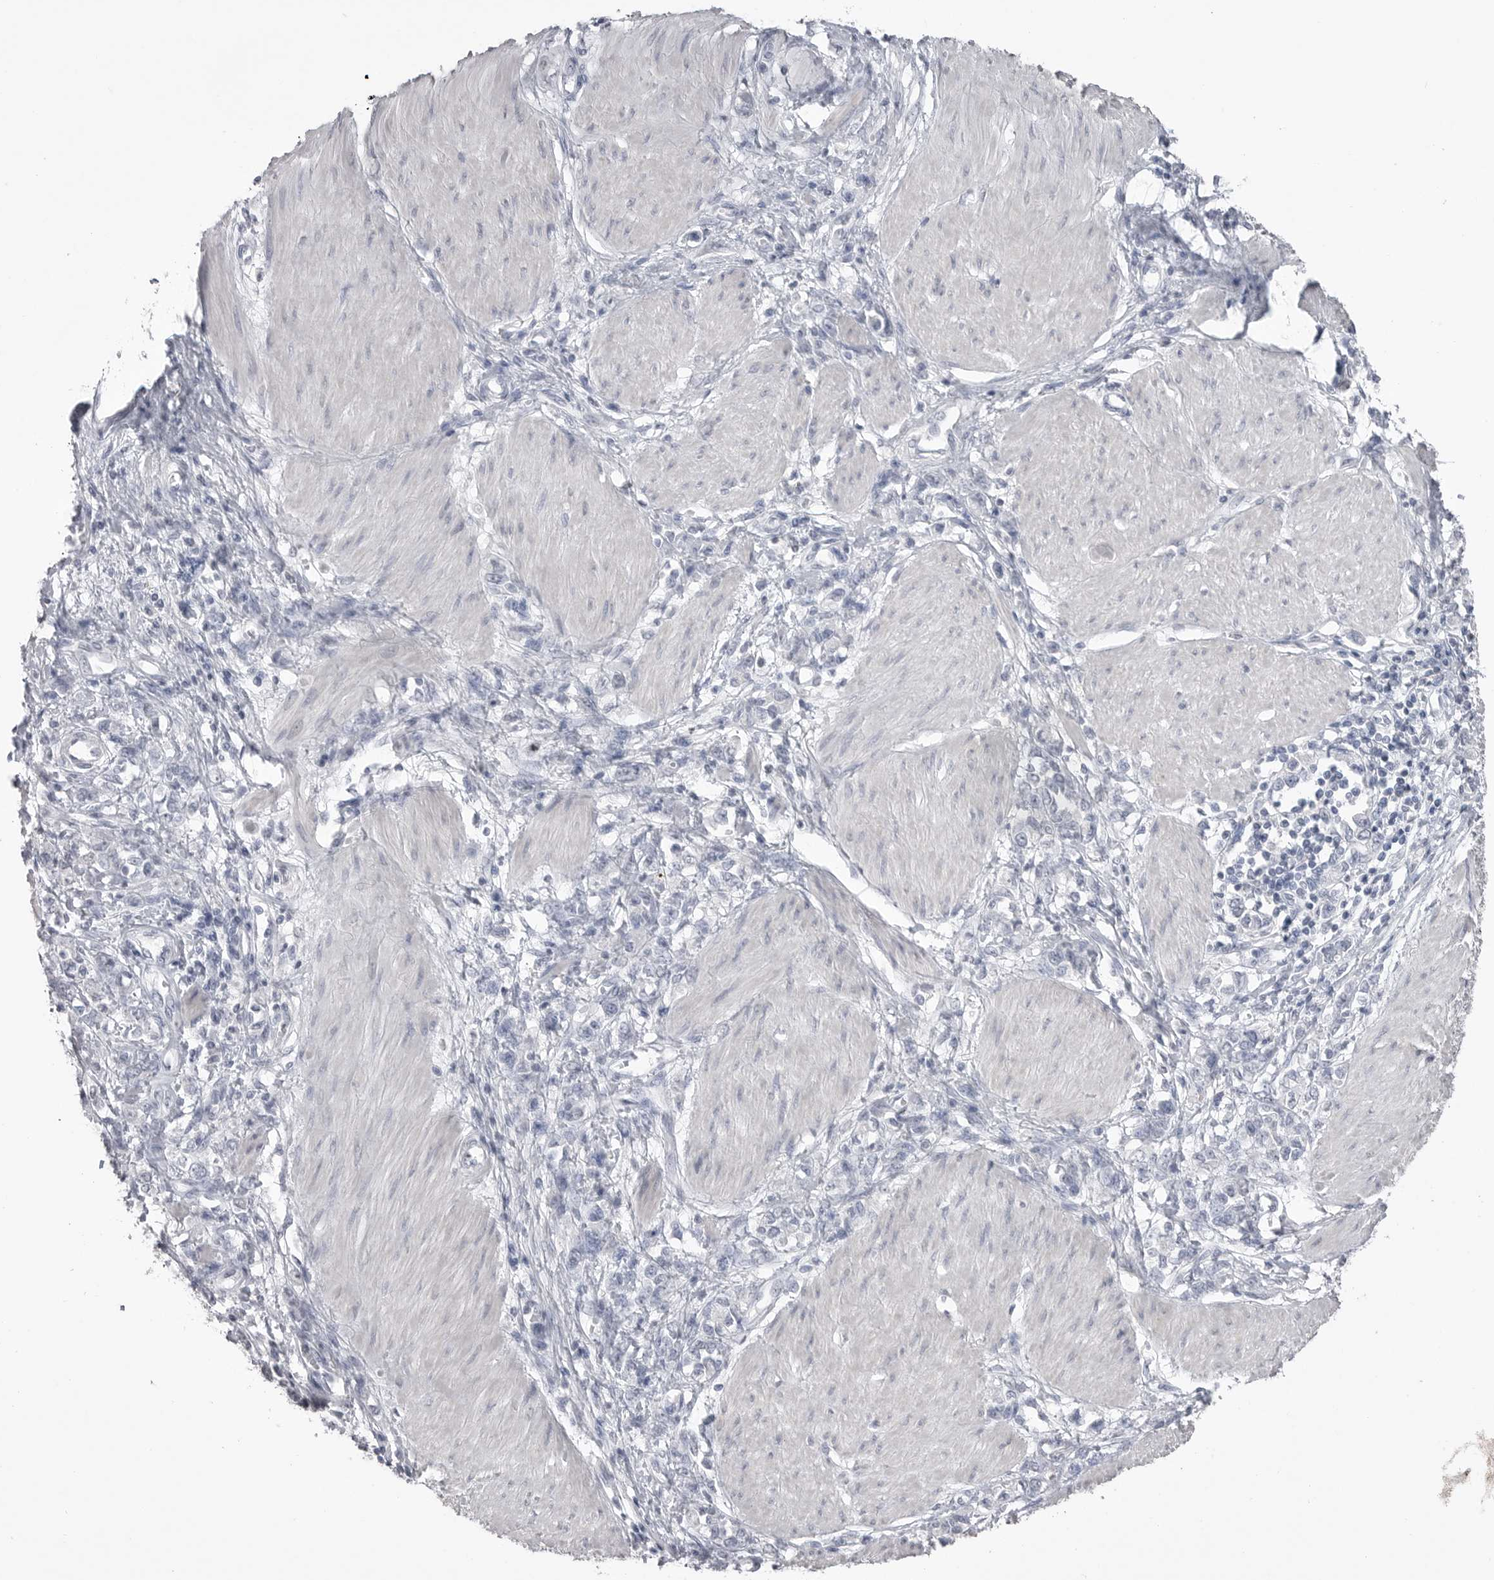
{"staining": {"intensity": "negative", "quantity": "none", "location": "none"}, "tissue": "stomach cancer", "cell_type": "Tumor cells", "image_type": "cancer", "snomed": [{"axis": "morphology", "description": "Adenocarcinoma, NOS"}, {"axis": "topography", "description": "Stomach"}], "caption": "Tumor cells are negative for brown protein staining in stomach cancer (adenocarcinoma).", "gene": "ICAM5", "patient": {"sex": "female", "age": 76}}